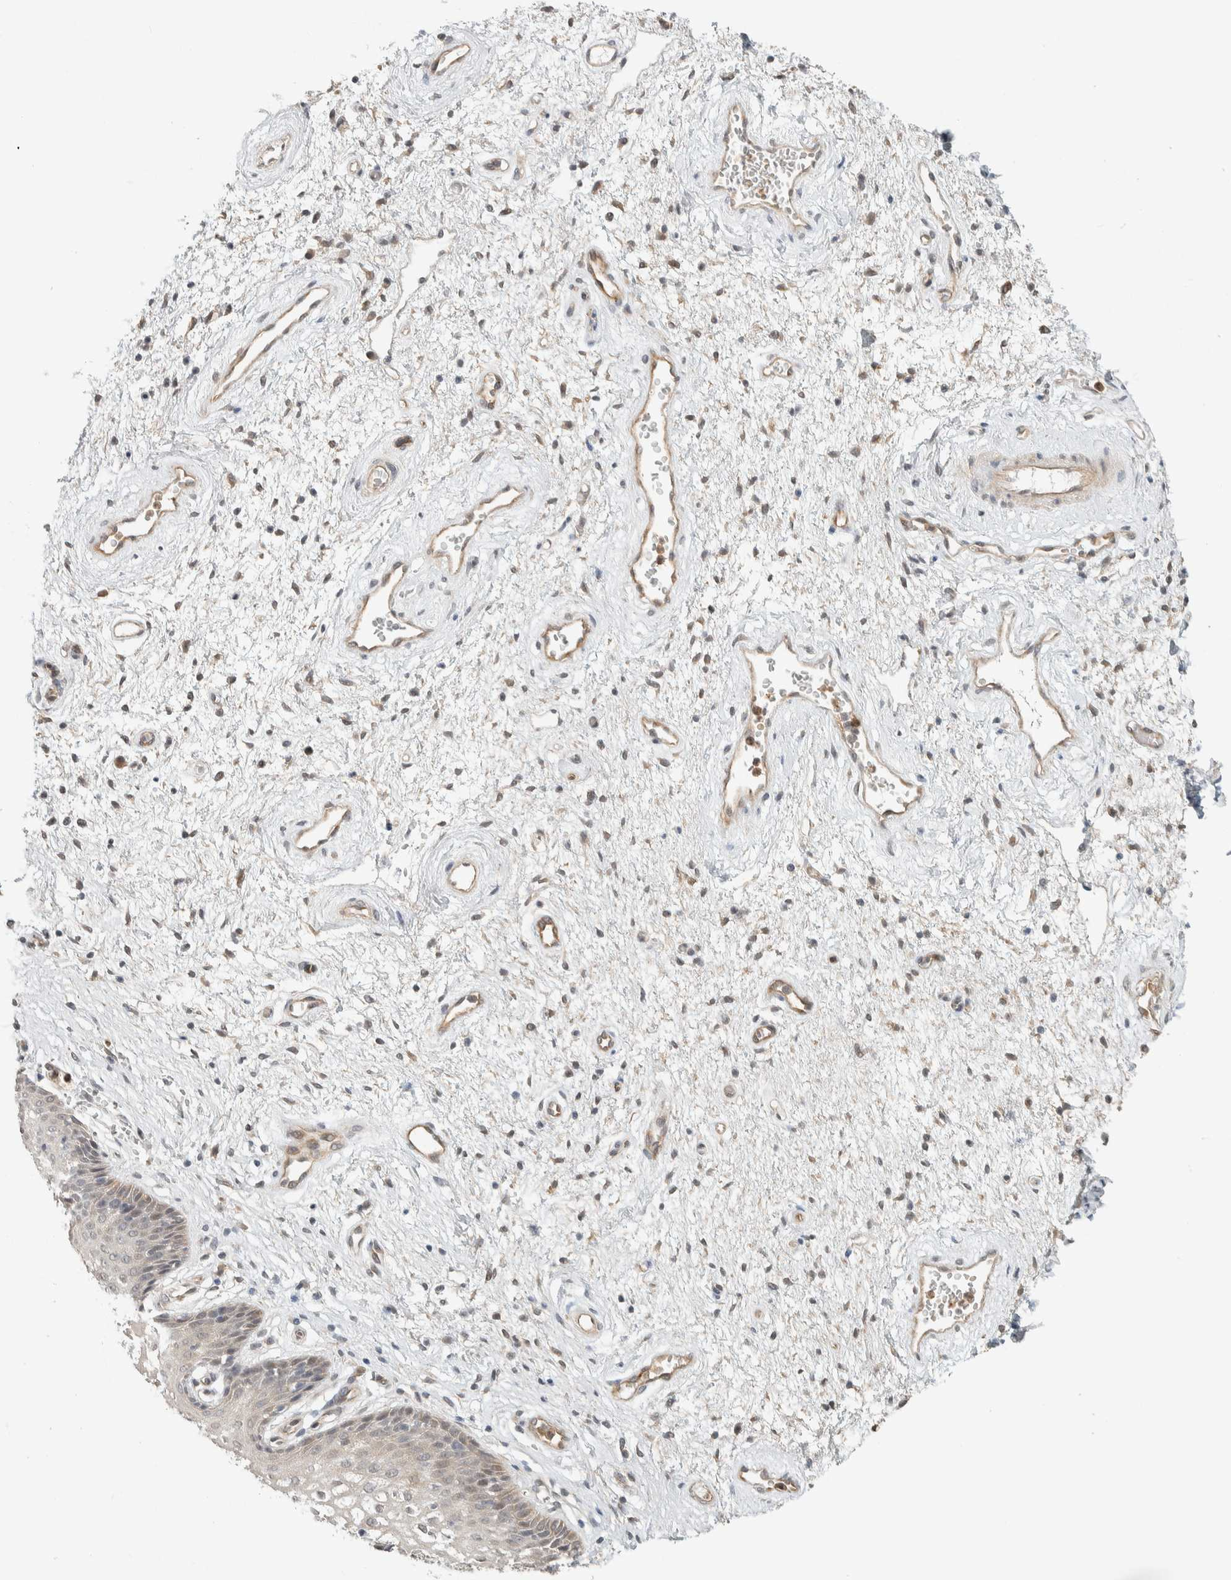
{"staining": {"intensity": "weak", "quantity": "<25%", "location": "cytoplasmic/membranous"}, "tissue": "vagina", "cell_type": "Squamous epithelial cells", "image_type": "normal", "snomed": [{"axis": "morphology", "description": "Normal tissue, NOS"}, {"axis": "topography", "description": "Vagina"}], "caption": "IHC of benign vagina exhibits no staining in squamous epithelial cells. Brightfield microscopy of immunohistochemistry (IHC) stained with DAB (brown) and hematoxylin (blue), captured at high magnification.", "gene": "ZBTB2", "patient": {"sex": "female", "age": 34}}